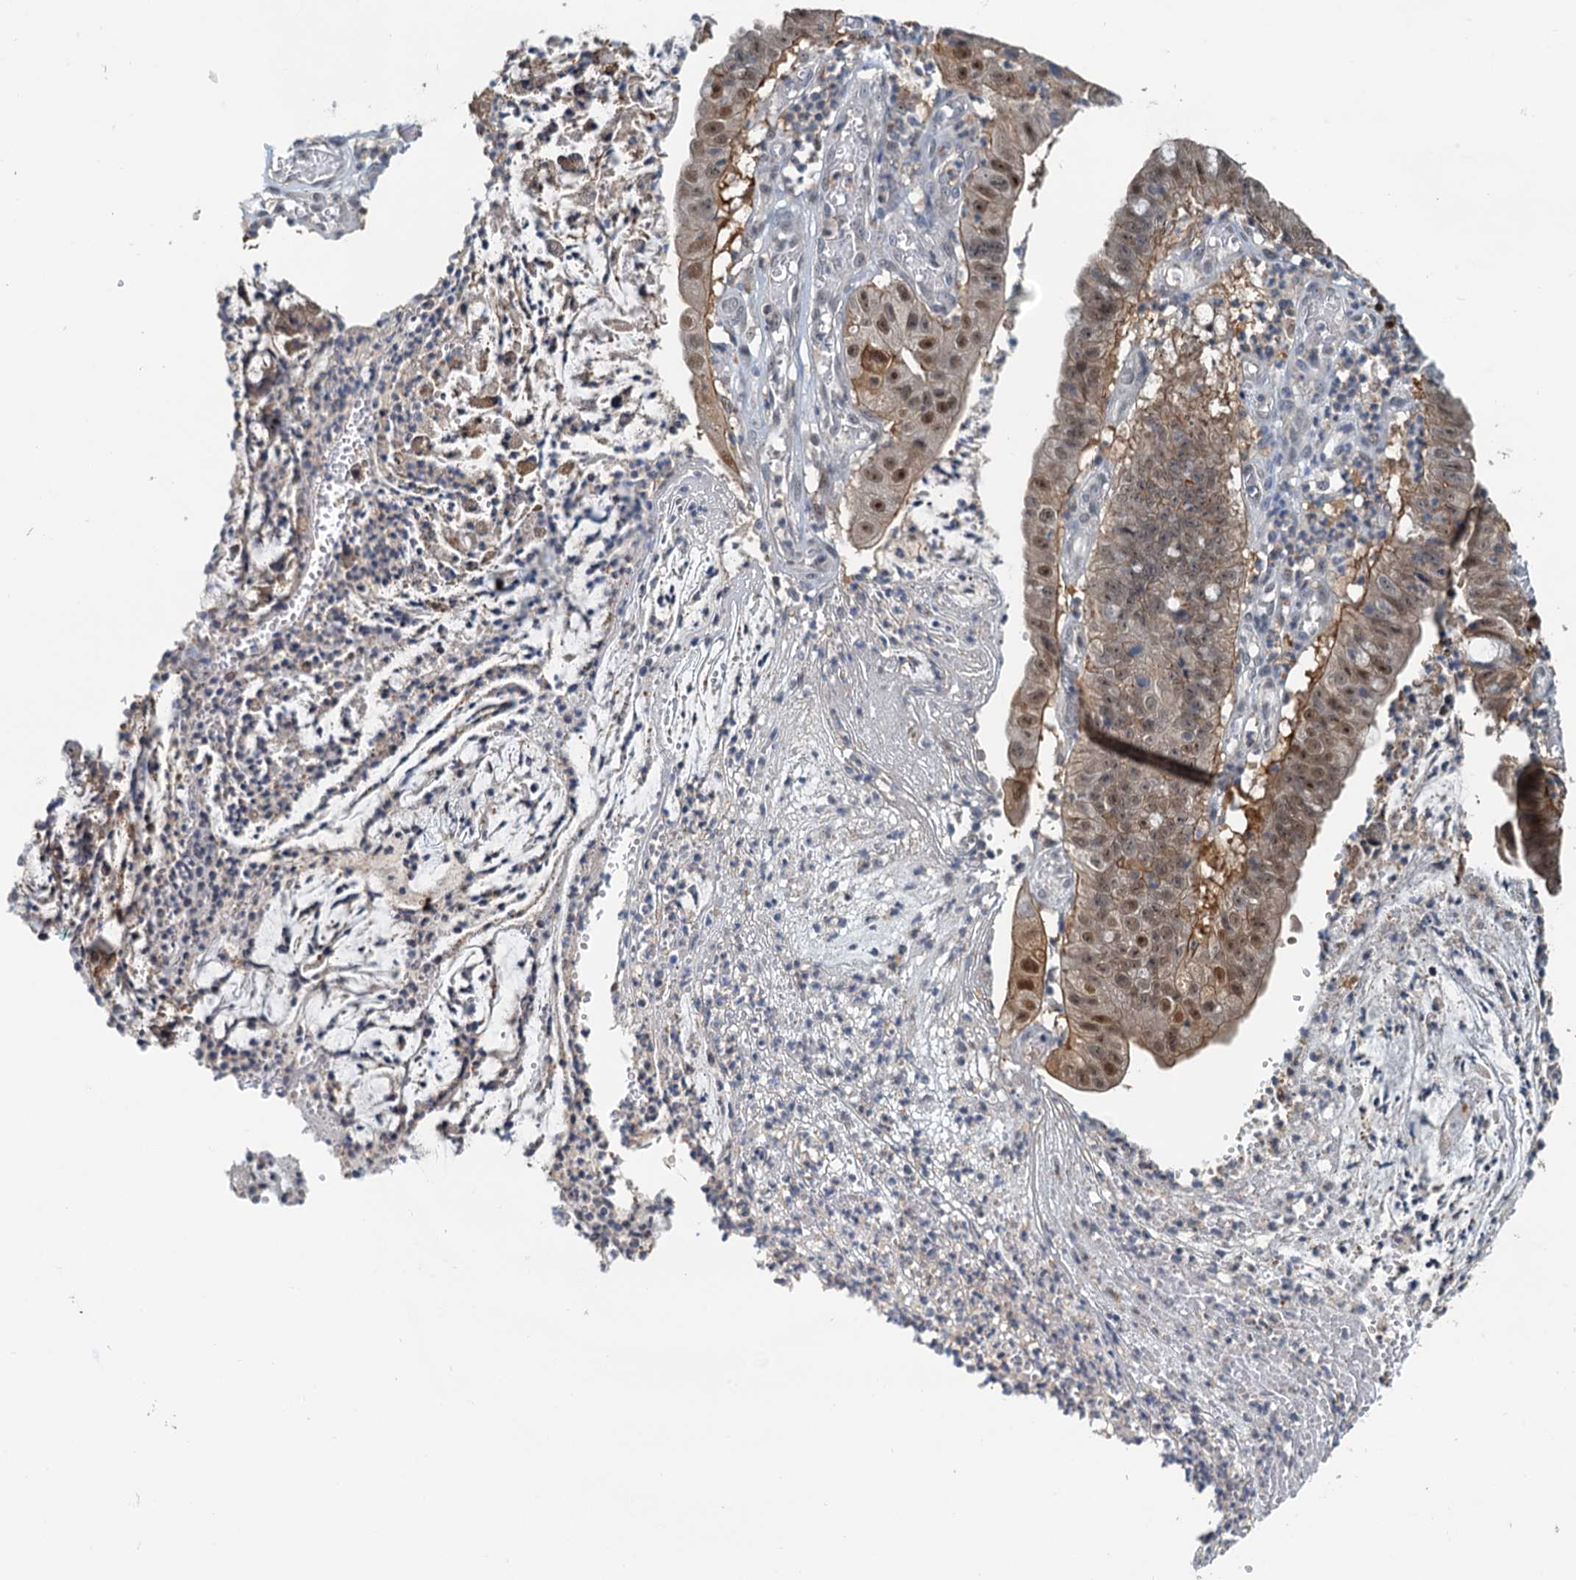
{"staining": {"intensity": "moderate", "quantity": ">75%", "location": "cytoplasmic/membranous,nuclear"}, "tissue": "stomach cancer", "cell_type": "Tumor cells", "image_type": "cancer", "snomed": [{"axis": "morphology", "description": "Adenocarcinoma, NOS"}, {"axis": "topography", "description": "Stomach"}], "caption": "This is a photomicrograph of immunohistochemistry staining of adenocarcinoma (stomach), which shows moderate staining in the cytoplasmic/membranous and nuclear of tumor cells.", "gene": "SPINDOC", "patient": {"sex": "male", "age": 59}}